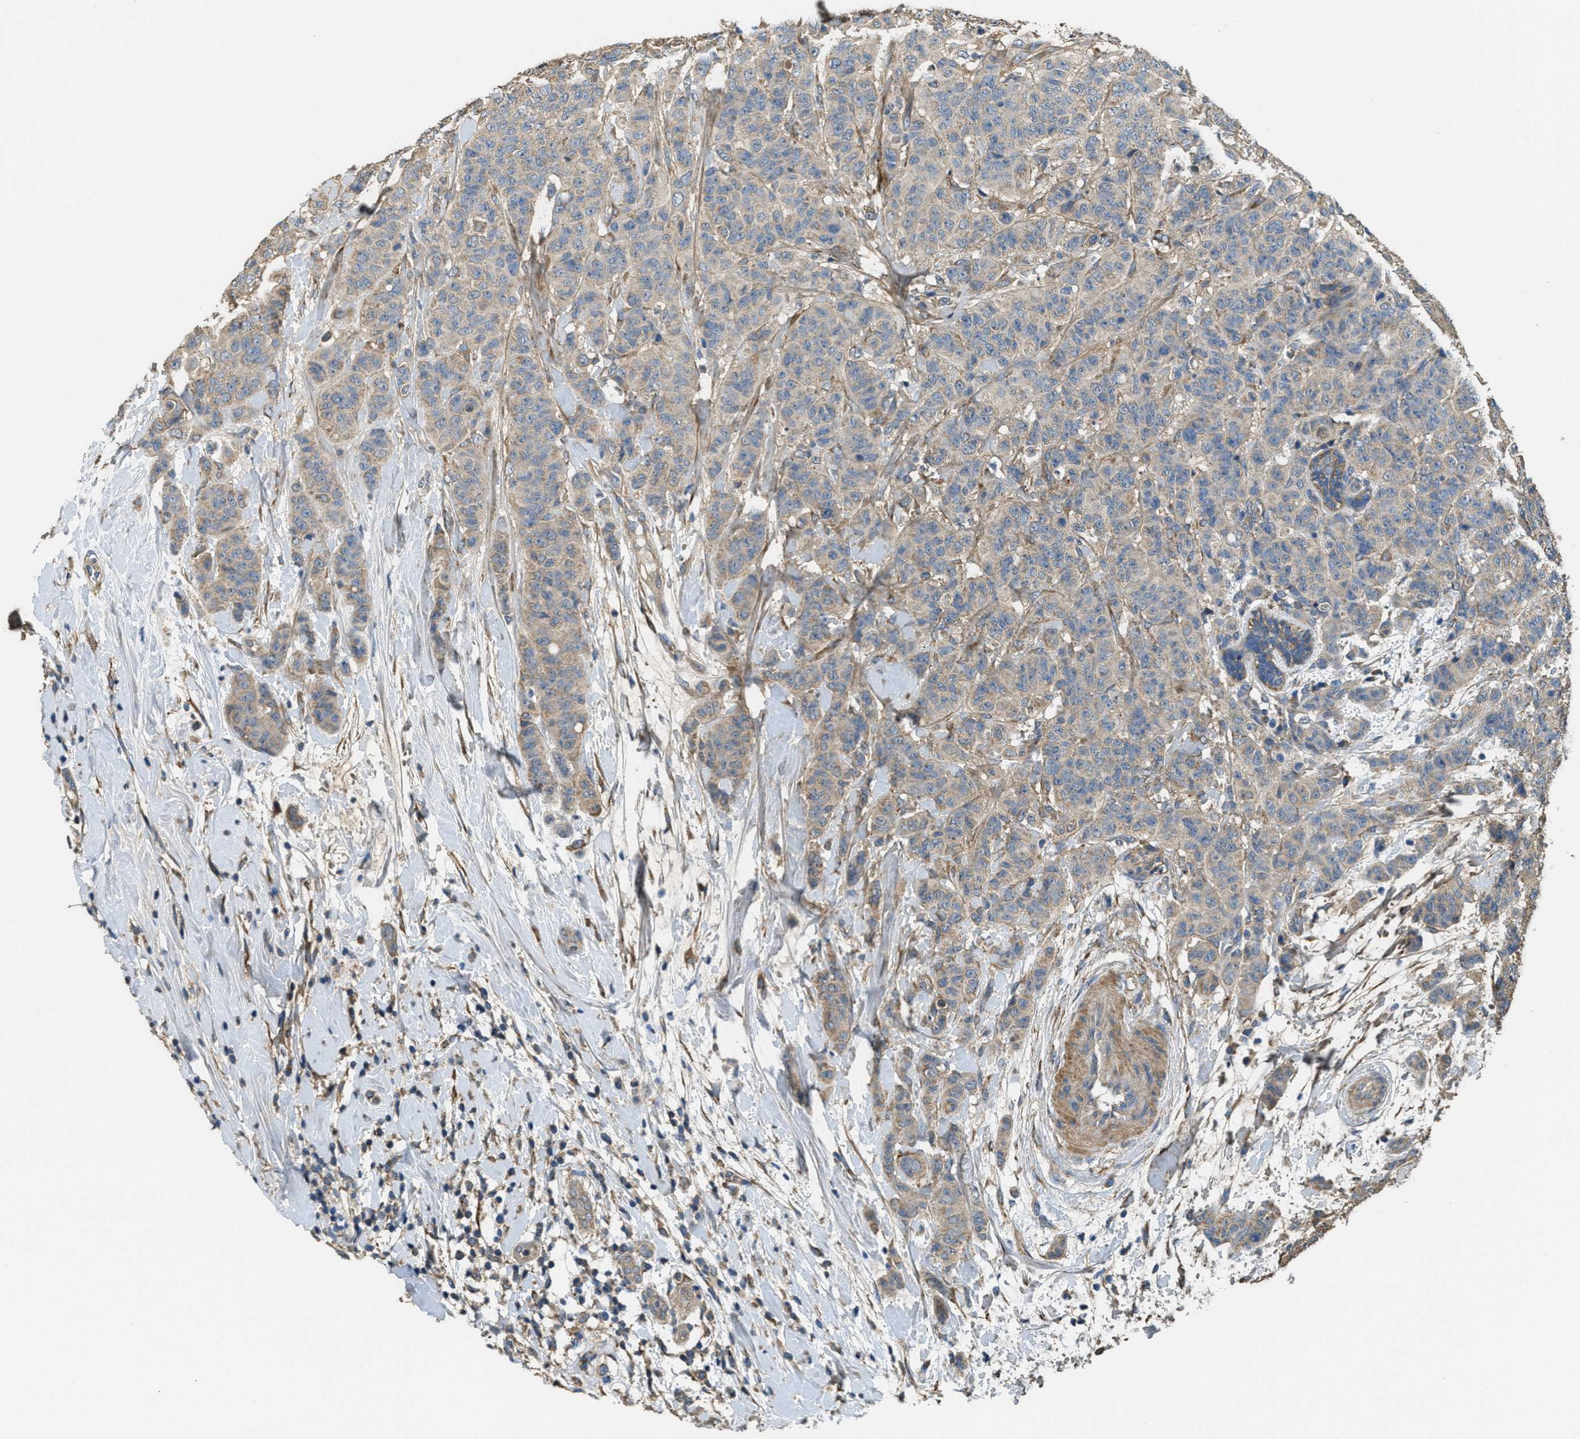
{"staining": {"intensity": "weak", "quantity": ">75%", "location": "cytoplasmic/membranous"}, "tissue": "breast cancer", "cell_type": "Tumor cells", "image_type": "cancer", "snomed": [{"axis": "morphology", "description": "Normal tissue, NOS"}, {"axis": "morphology", "description": "Duct carcinoma"}, {"axis": "topography", "description": "Breast"}], "caption": "A brown stain shows weak cytoplasmic/membranous staining of a protein in breast cancer (invasive ductal carcinoma) tumor cells.", "gene": "THBS2", "patient": {"sex": "female", "age": 40}}